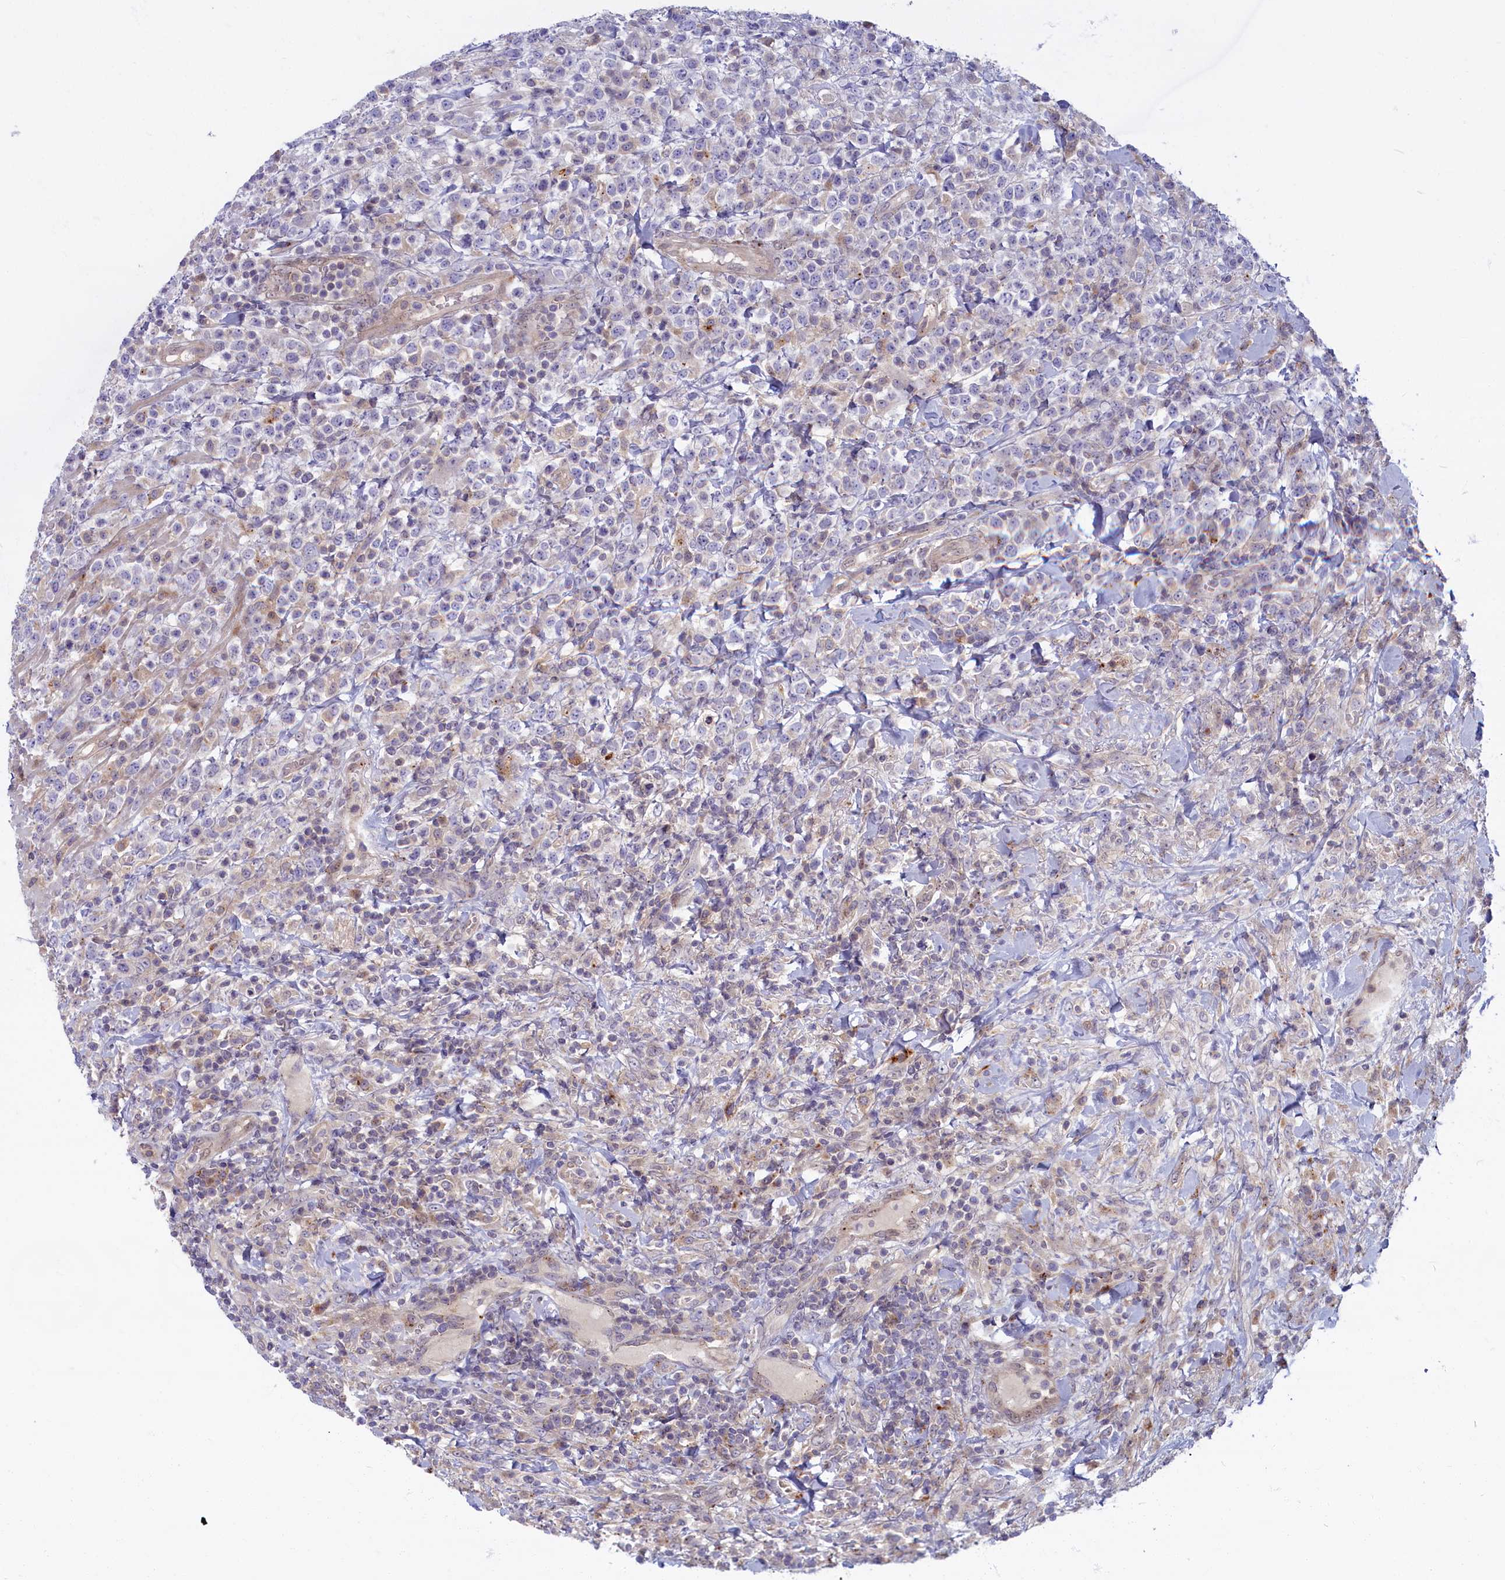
{"staining": {"intensity": "negative", "quantity": "none", "location": "none"}, "tissue": "lymphoma", "cell_type": "Tumor cells", "image_type": "cancer", "snomed": [{"axis": "morphology", "description": "Malignant lymphoma, non-Hodgkin's type, High grade"}, {"axis": "topography", "description": "Colon"}], "caption": "Immunohistochemical staining of human lymphoma demonstrates no significant expression in tumor cells.", "gene": "FCSK", "patient": {"sex": "female", "age": 53}}